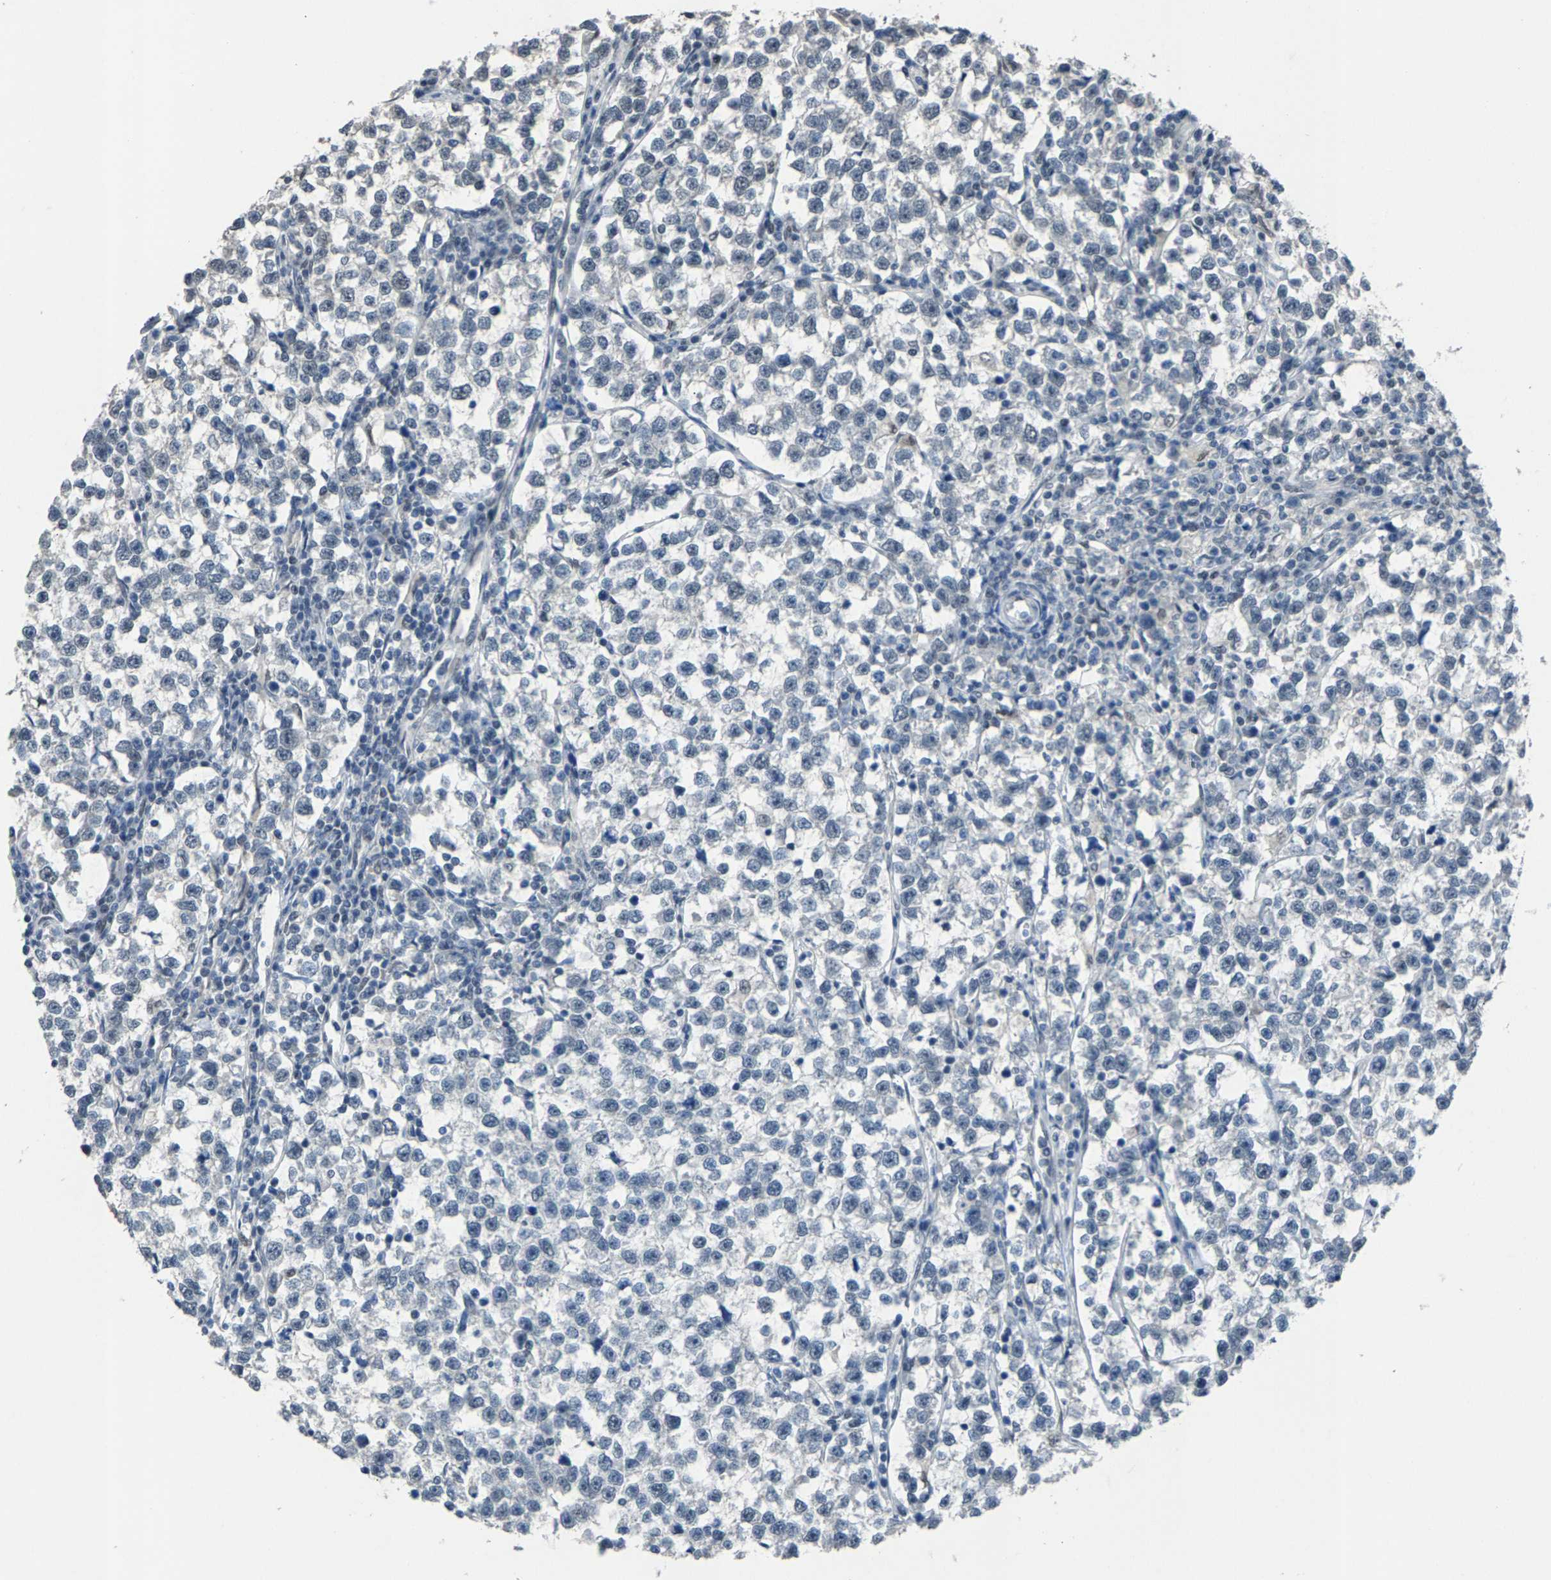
{"staining": {"intensity": "negative", "quantity": "none", "location": "none"}, "tissue": "testis cancer", "cell_type": "Tumor cells", "image_type": "cancer", "snomed": [{"axis": "morphology", "description": "Normal tissue, NOS"}, {"axis": "morphology", "description": "Seminoma, NOS"}, {"axis": "topography", "description": "Testis"}], "caption": "A high-resolution histopathology image shows immunohistochemistry (IHC) staining of testis cancer (seminoma), which displays no significant positivity in tumor cells.", "gene": "ZNF276", "patient": {"sex": "male", "age": 43}}